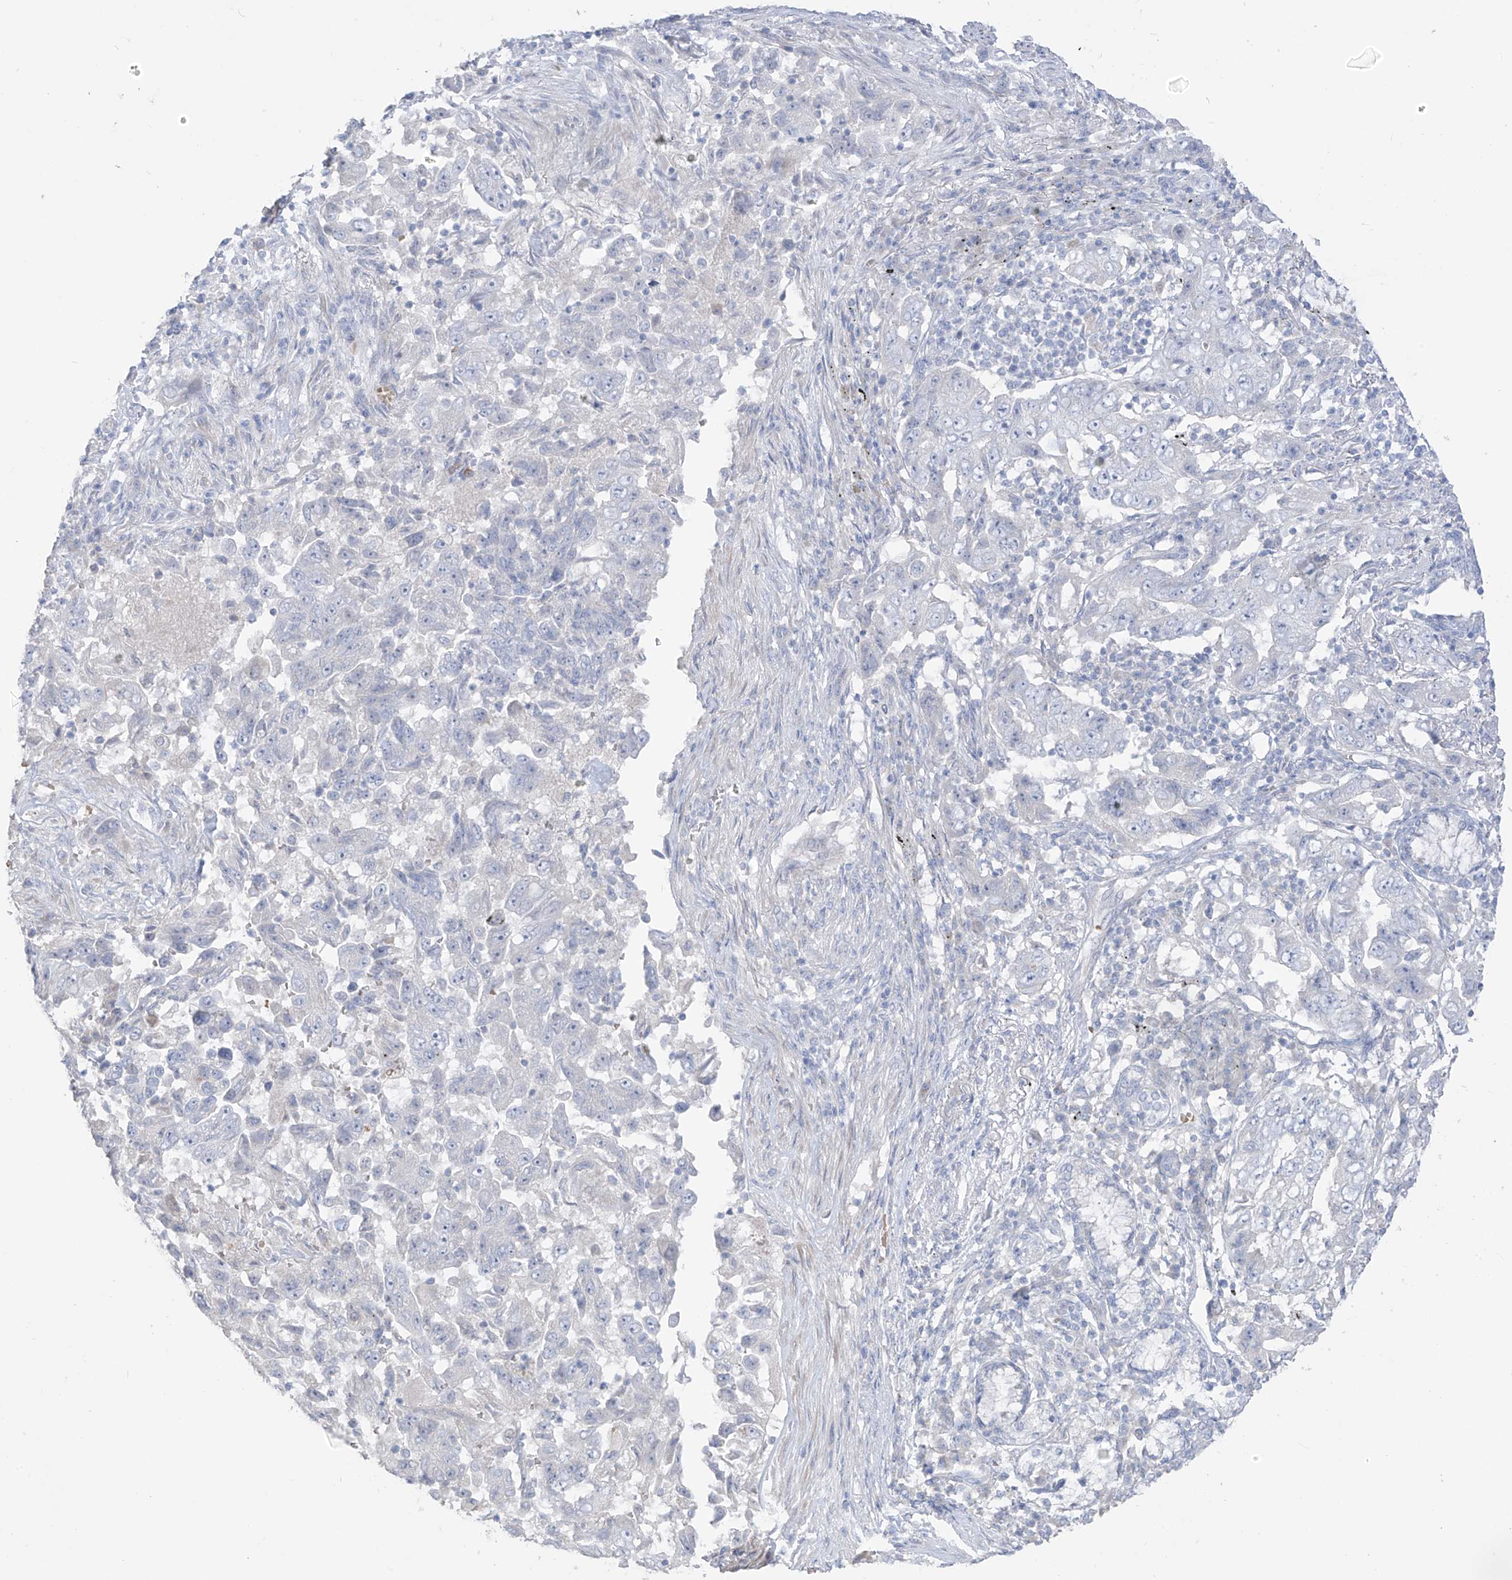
{"staining": {"intensity": "negative", "quantity": "none", "location": "none"}, "tissue": "lung cancer", "cell_type": "Tumor cells", "image_type": "cancer", "snomed": [{"axis": "morphology", "description": "Adenocarcinoma, NOS"}, {"axis": "topography", "description": "Lung"}], "caption": "Protein analysis of adenocarcinoma (lung) exhibits no significant positivity in tumor cells. The staining was performed using DAB to visualize the protein expression in brown, while the nuclei were stained in blue with hematoxylin (Magnification: 20x).", "gene": "ASPRV1", "patient": {"sex": "female", "age": 51}}